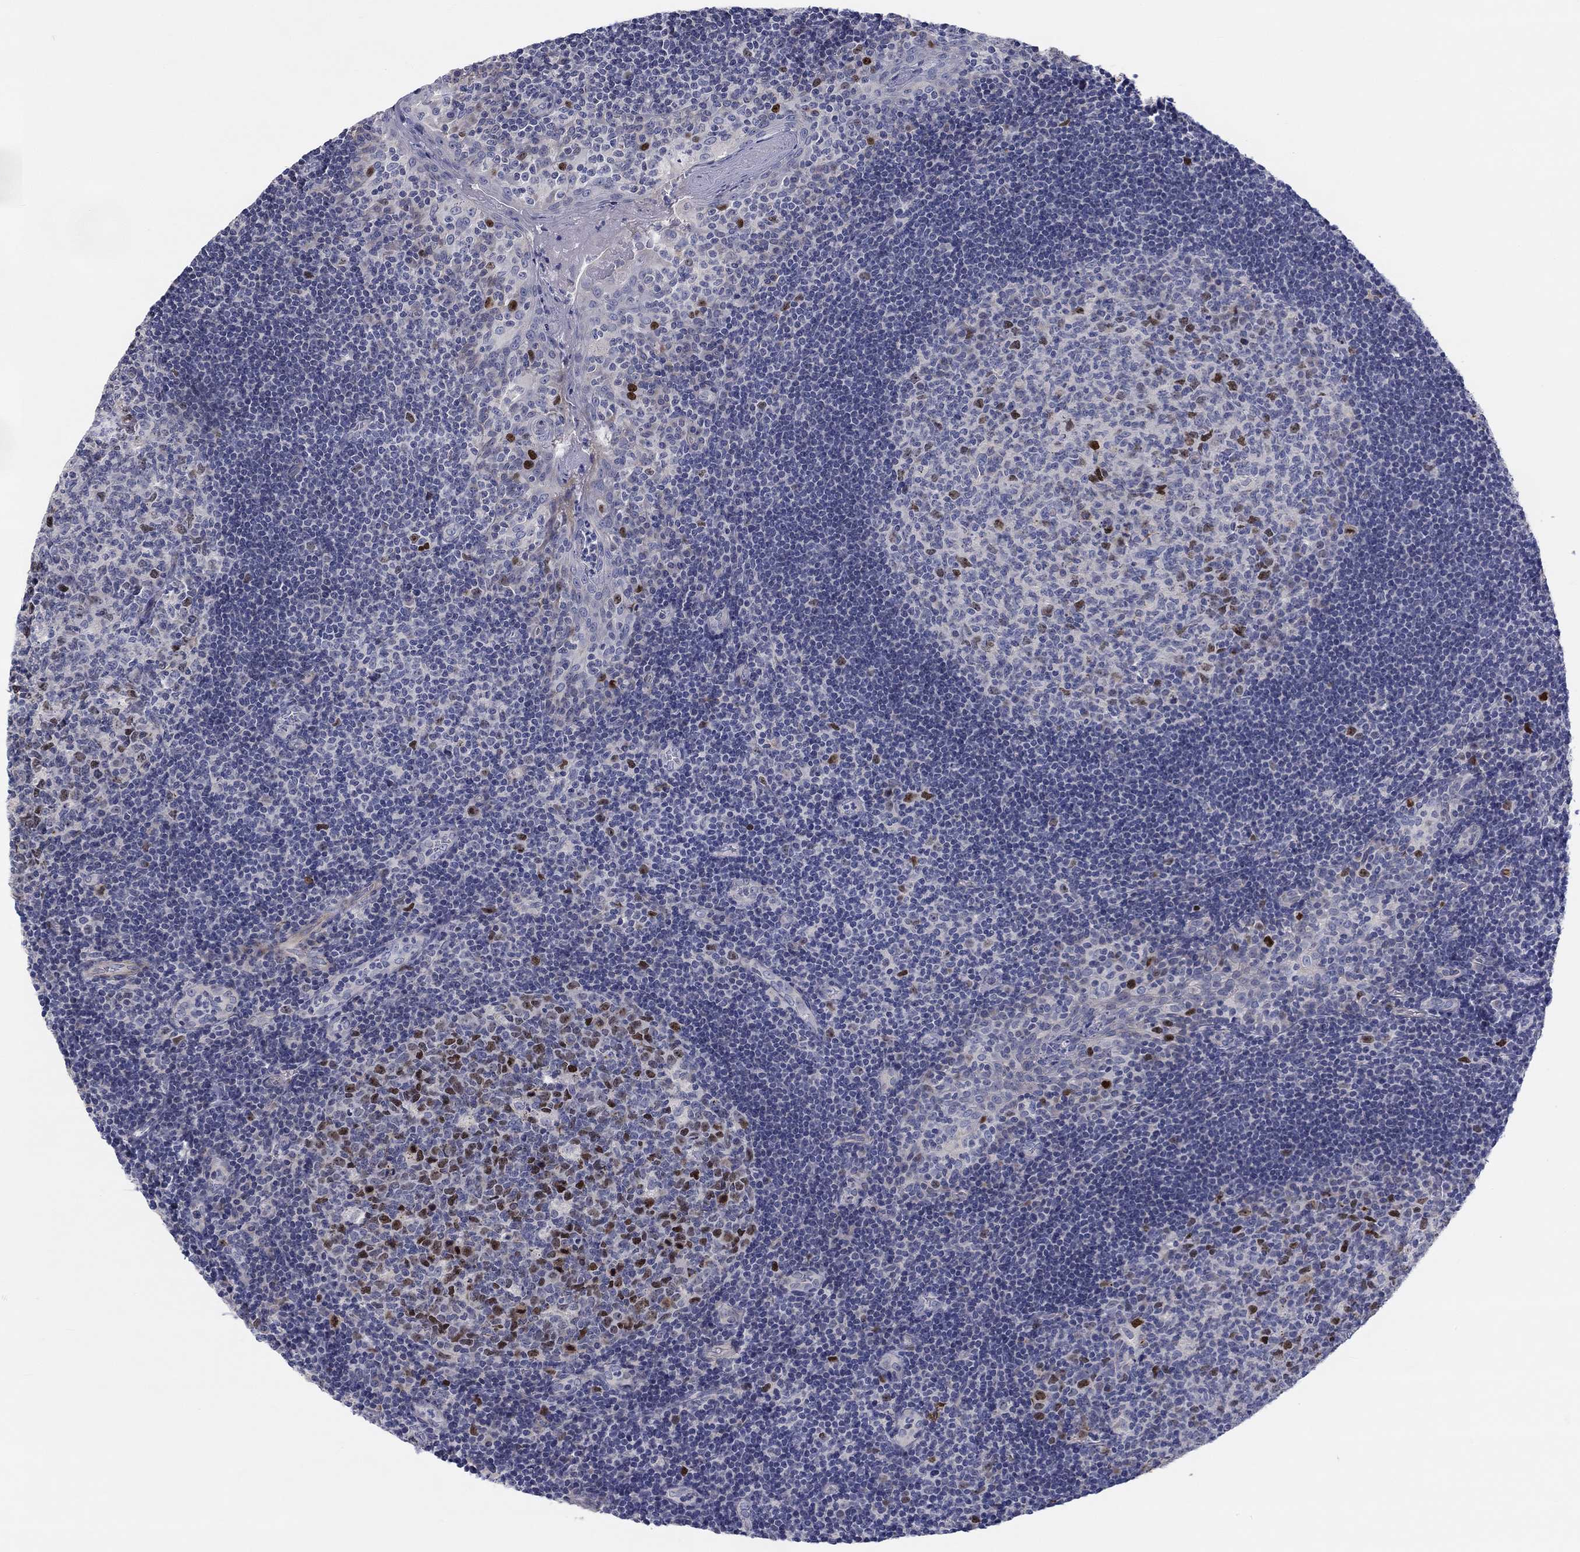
{"staining": {"intensity": "strong", "quantity": "<25%", "location": "nuclear"}, "tissue": "tonsil", "cell_type": "Germinal center cells", "image_type": "normal", "snomed": [{"axis": "morphology", "description": "Normal tissue, NOS"}, {"axis": "topography", "description": "Tonsil"}], "caption": "Immunohistochemistry (IHC) of benign tonsil reveals medium levels of strong nuclear staining in approximately <25% of germinal center cells. (DAB (3,3'-diaminobenzidine) = brown stain, brightfield microscopy at high magnification).", "gene": "PRC1", "patient": {"sex": "female", "age": 13}}